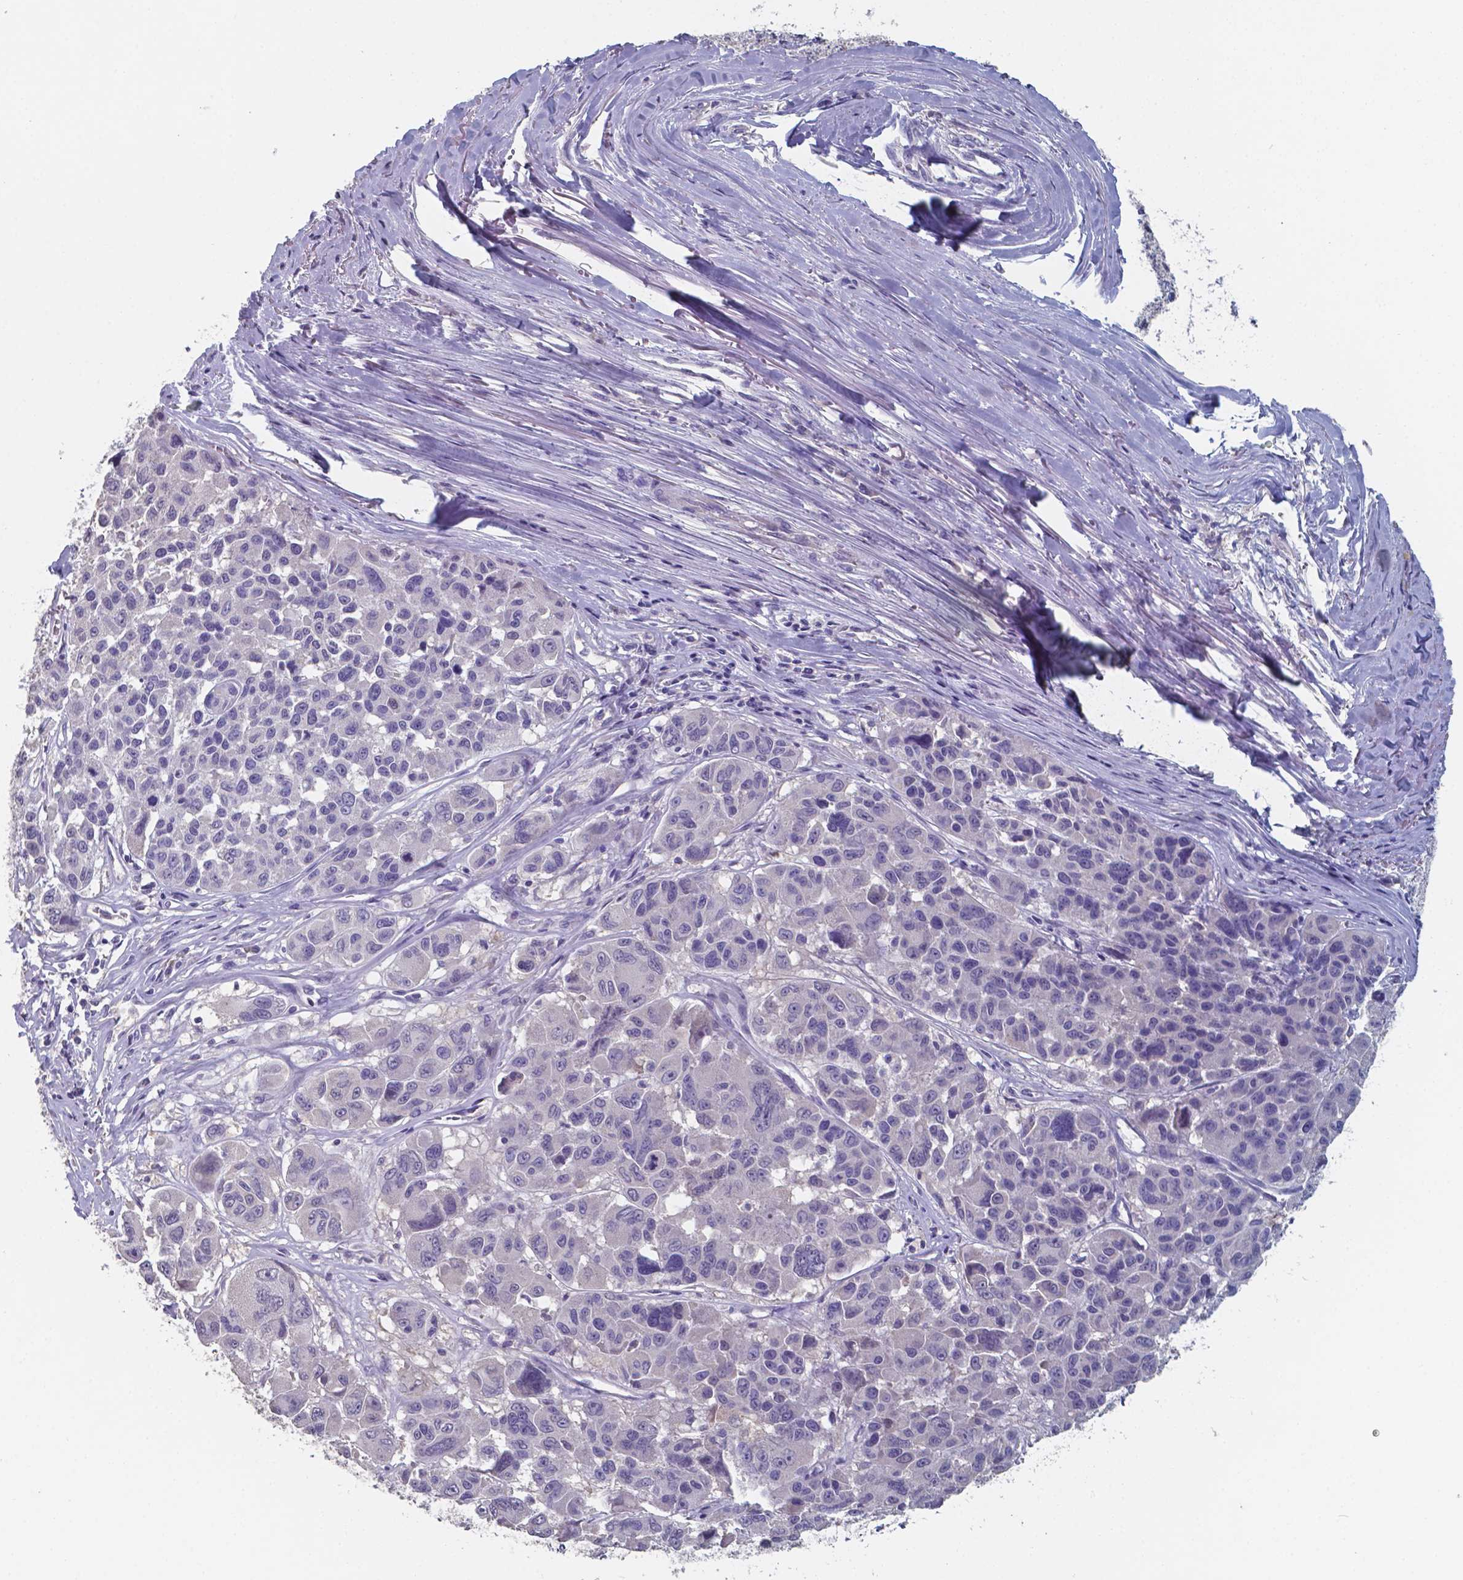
{"staining": {"intensity": "negative", "quantity": "none", "location": "none"}, "tissue": "melanoma", "cell_type": "Tumor cells", "image_type": "cancer", "snomed": [{"axis": "morphology", "description": "Malignant melanoma, NOS"}, {"axis": "topography", "description": "Skin"}], "caption": "Immunohistochemical staining of human malignant melanoma displays no significant expression in tumor cells. (DAB immunohistochemistry (IHC), high magnification).", "gene": "FOXJ1", "patient": {"sex": "female", "age": 66}}